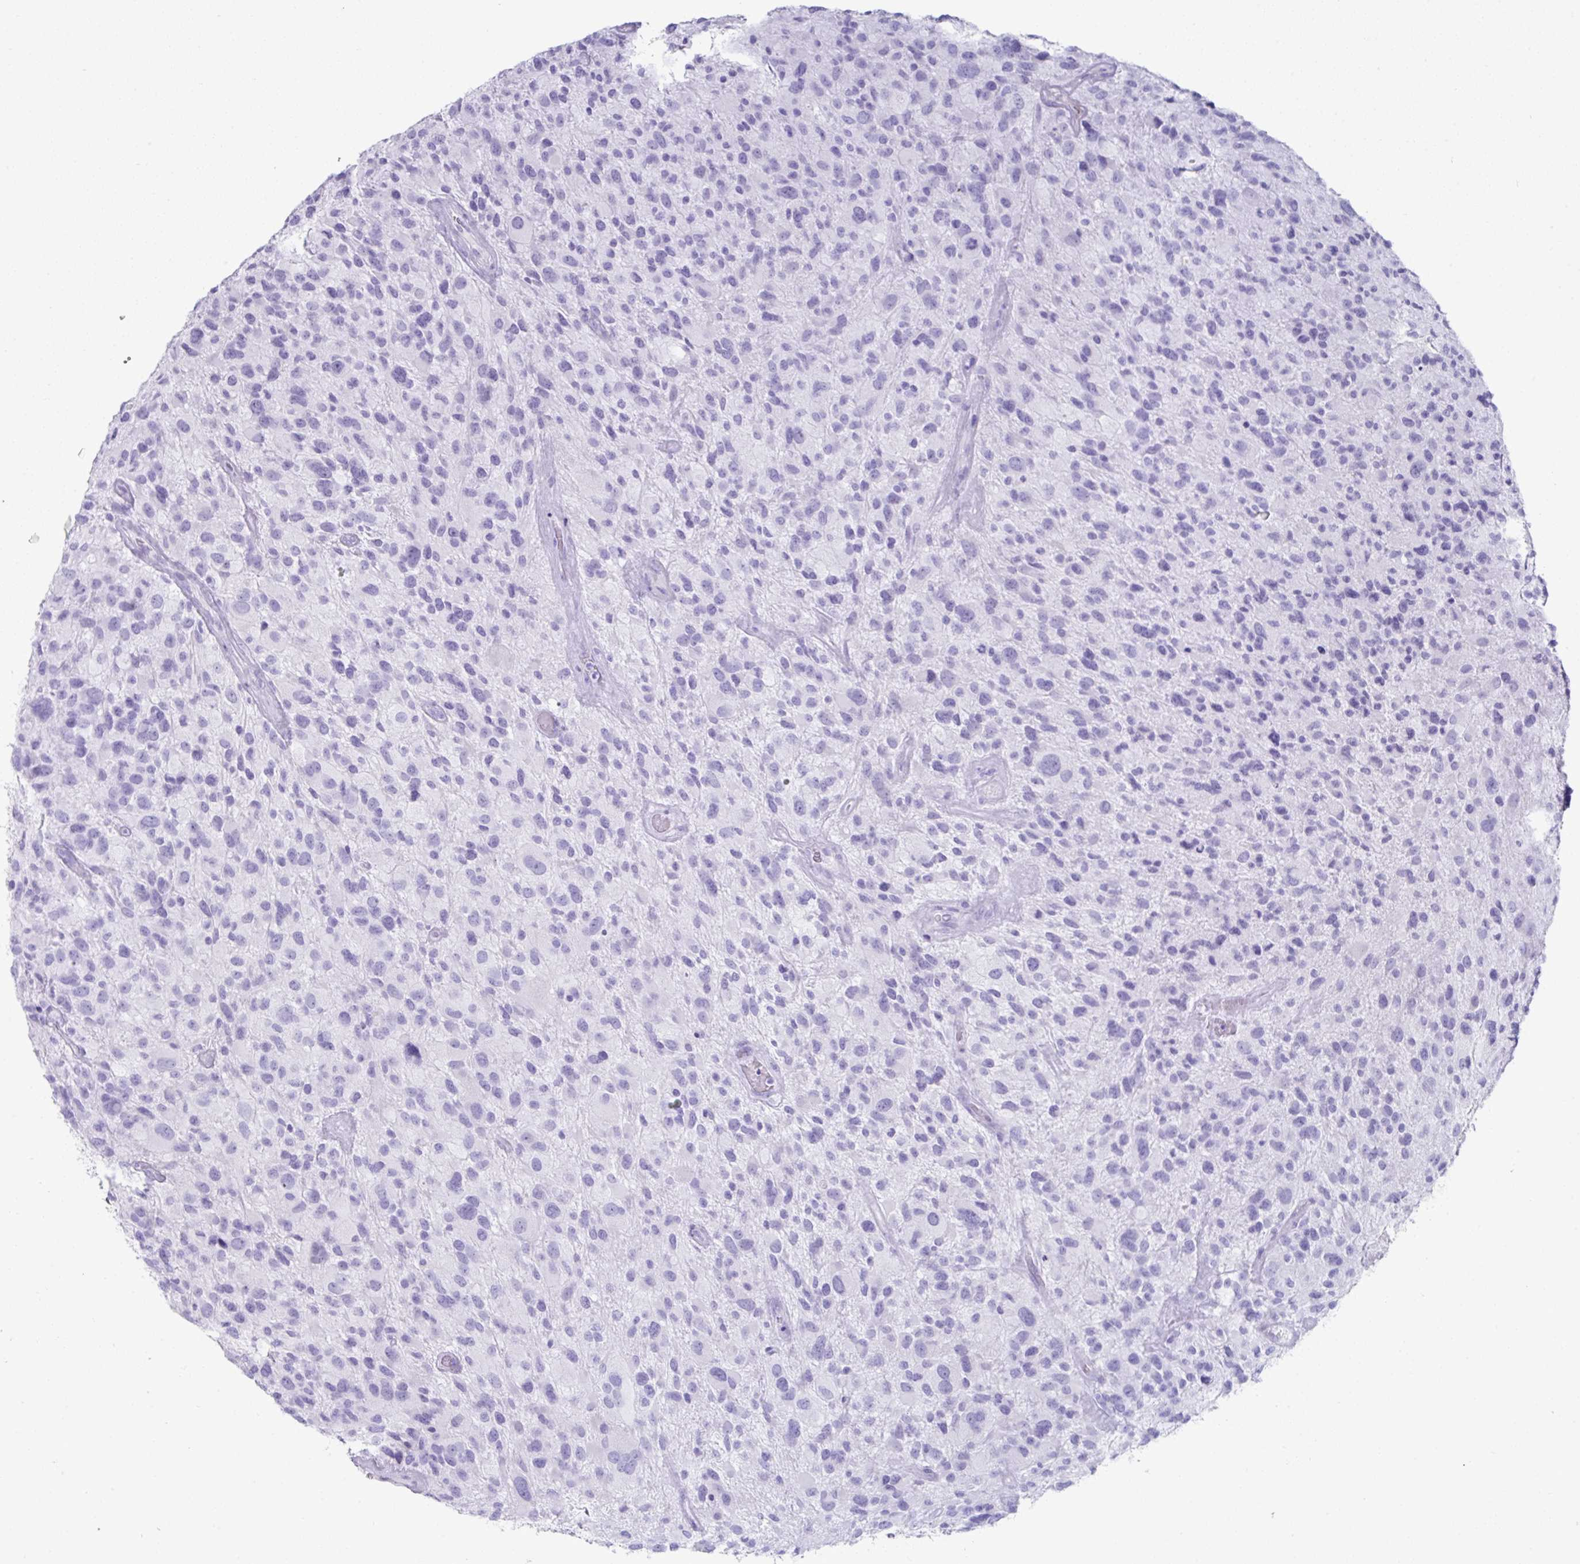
{"staining": {"intensity": "negative", "quantity": "none", "location": "none"}, "tissue": "glioma", "cell_type": "Tumor cells", "image_type": "cancer", "snomed": [{"axis": "morphology", "description": "Glioma, malignant, High grade"}, {"axis": "topography", "description": "Brain"}], "caption": "A histopathology image of human malignant high-grade glioma is negative for staining in tumor cells. (Brightfield microscopy of DAB IHC at high magnification).", "gene": "PSCA", "patient": {"sex": "female", "age": 67}}